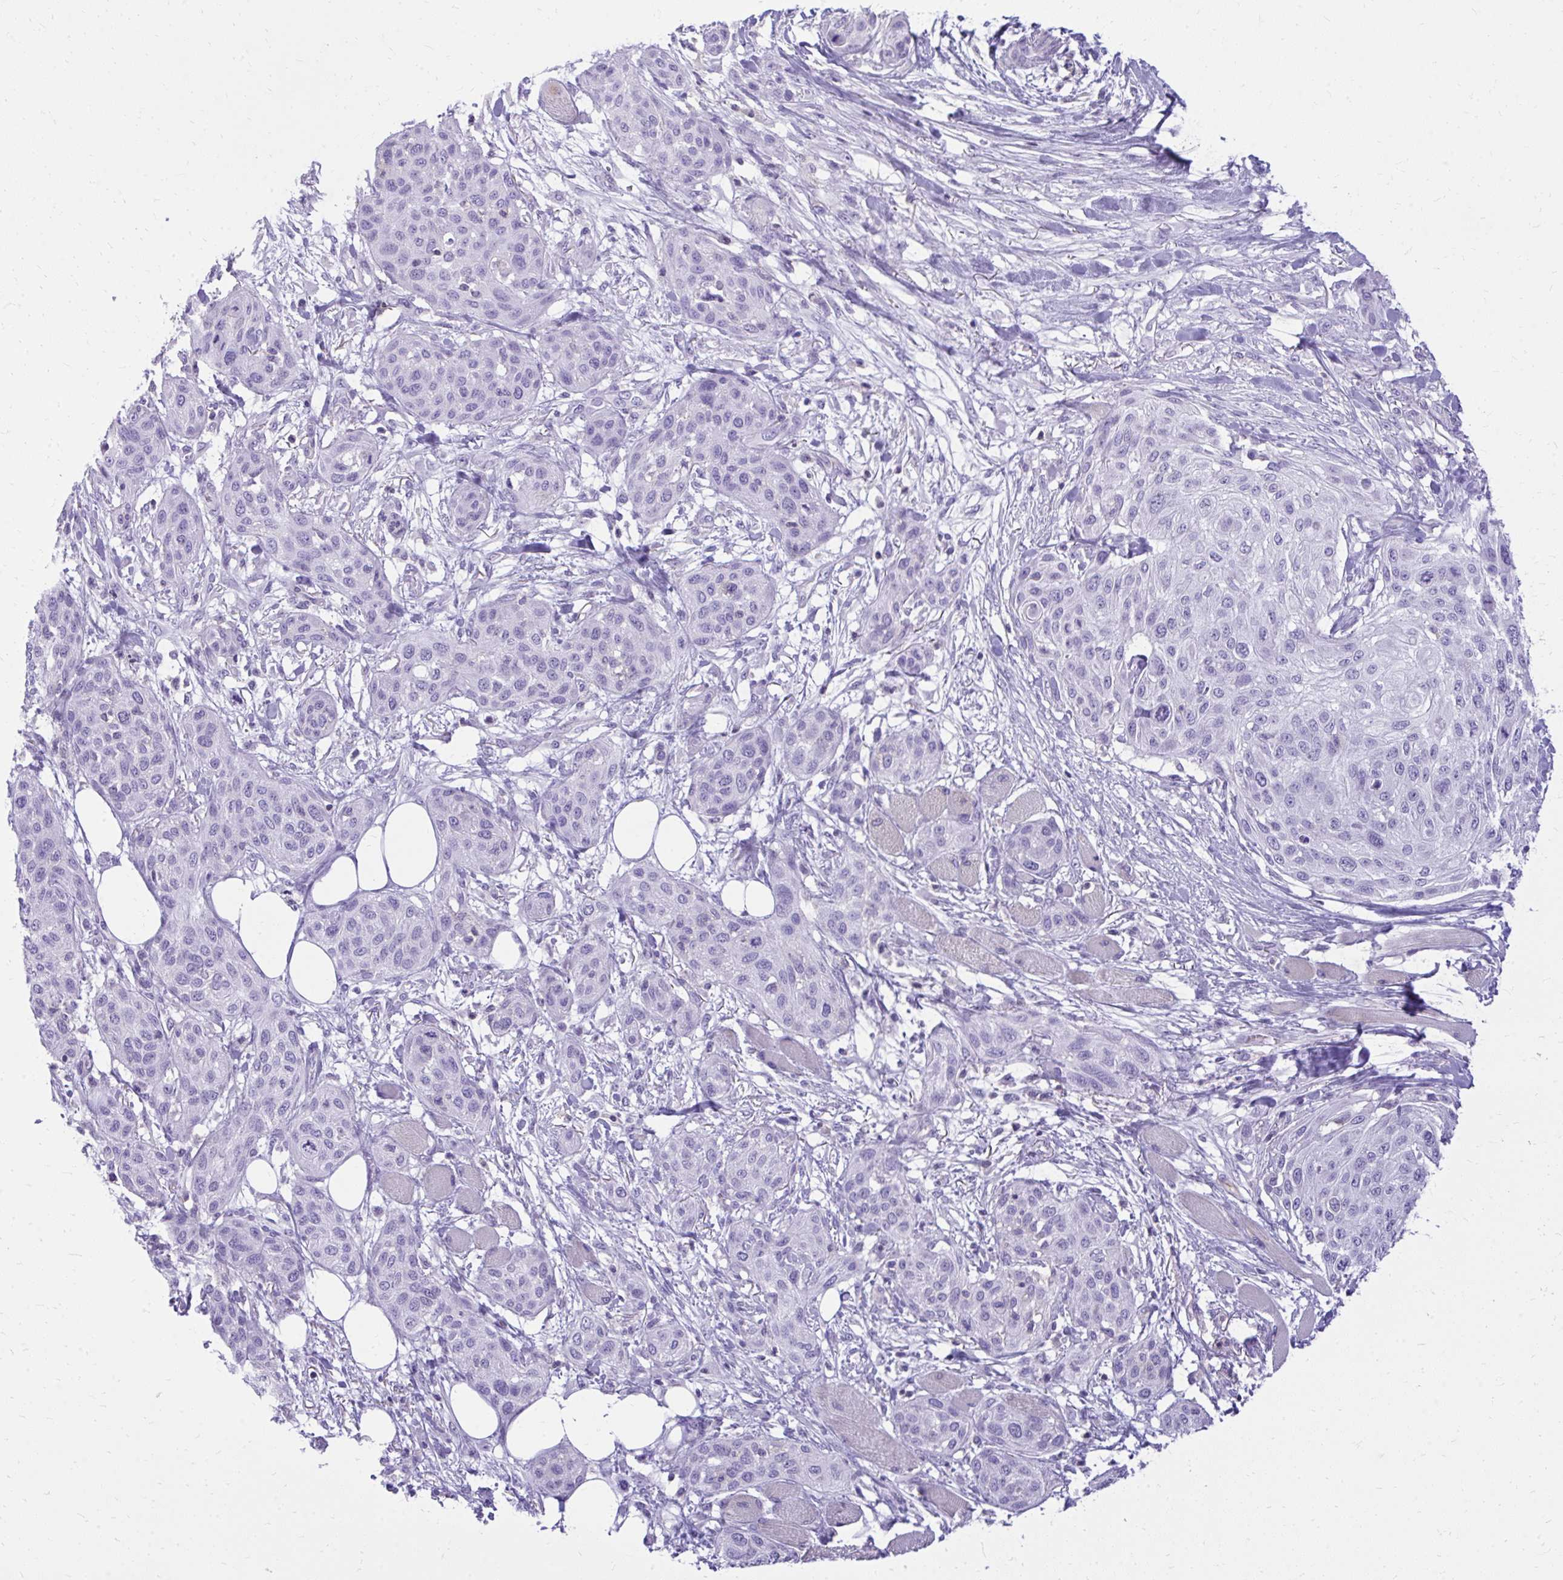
{"staining": {"intensity": "negative", "quantity": "none", "location": "none"}, "tissue": "skin cancer", "cell_type": "Tumor cells", "image_type": "cancer", "snomed": [{"axis": "morphology", "description": "Squamous cell carcinoma, NOS"}, {"axis": "topography", "description": "Skin"}], "caption": "Human skin cancer (squamous cell carcinoma) stained for a protein using IHC reveals no positivity in tumor cells.", "gene": "GPRIN3", "patient": {"sex": "female", "age": 87}}